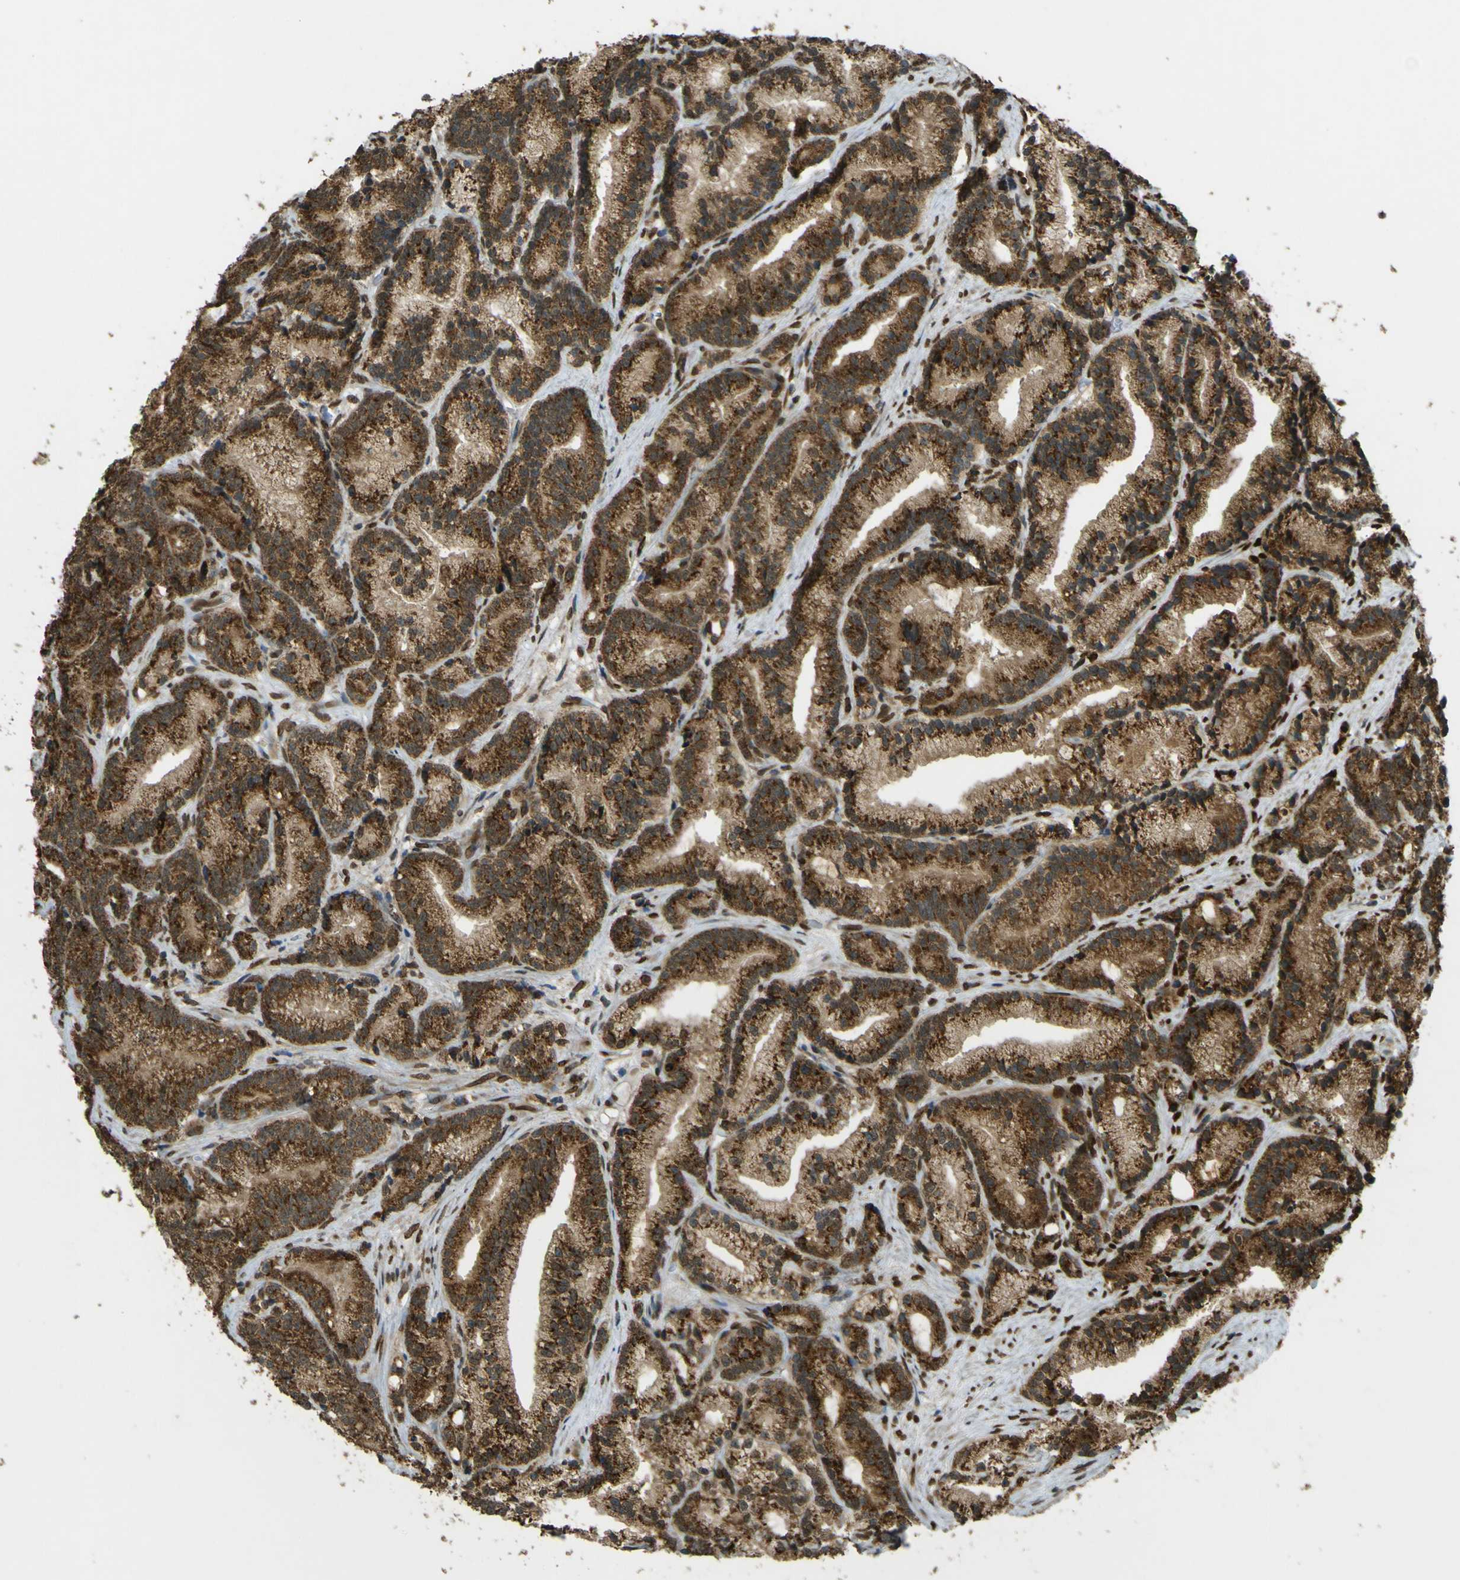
{"staining": {"intensity": "strong", "quantity": ">75%", "location": "cytoplasmic/membranous"}, "tissue": "prostate cancer", "cell_type": "Tumor cells", "image_type": "cancer", "snomed": [{"axis": "morphology", "description": "Adenocarcinoma, Low grade"}, {"axis": "topography", "description": "Prostate"}], "caption": "Immunohistochemical staining of human prostate adenocarcinoma (low-grade) demonstrates high levels of strong cytoplasmic/membranous staining in about >75% of tumor cells. Nuclei are stained in blue.", "gene": "GALNT1", "patient": {"sex": "male", "age": 89}}